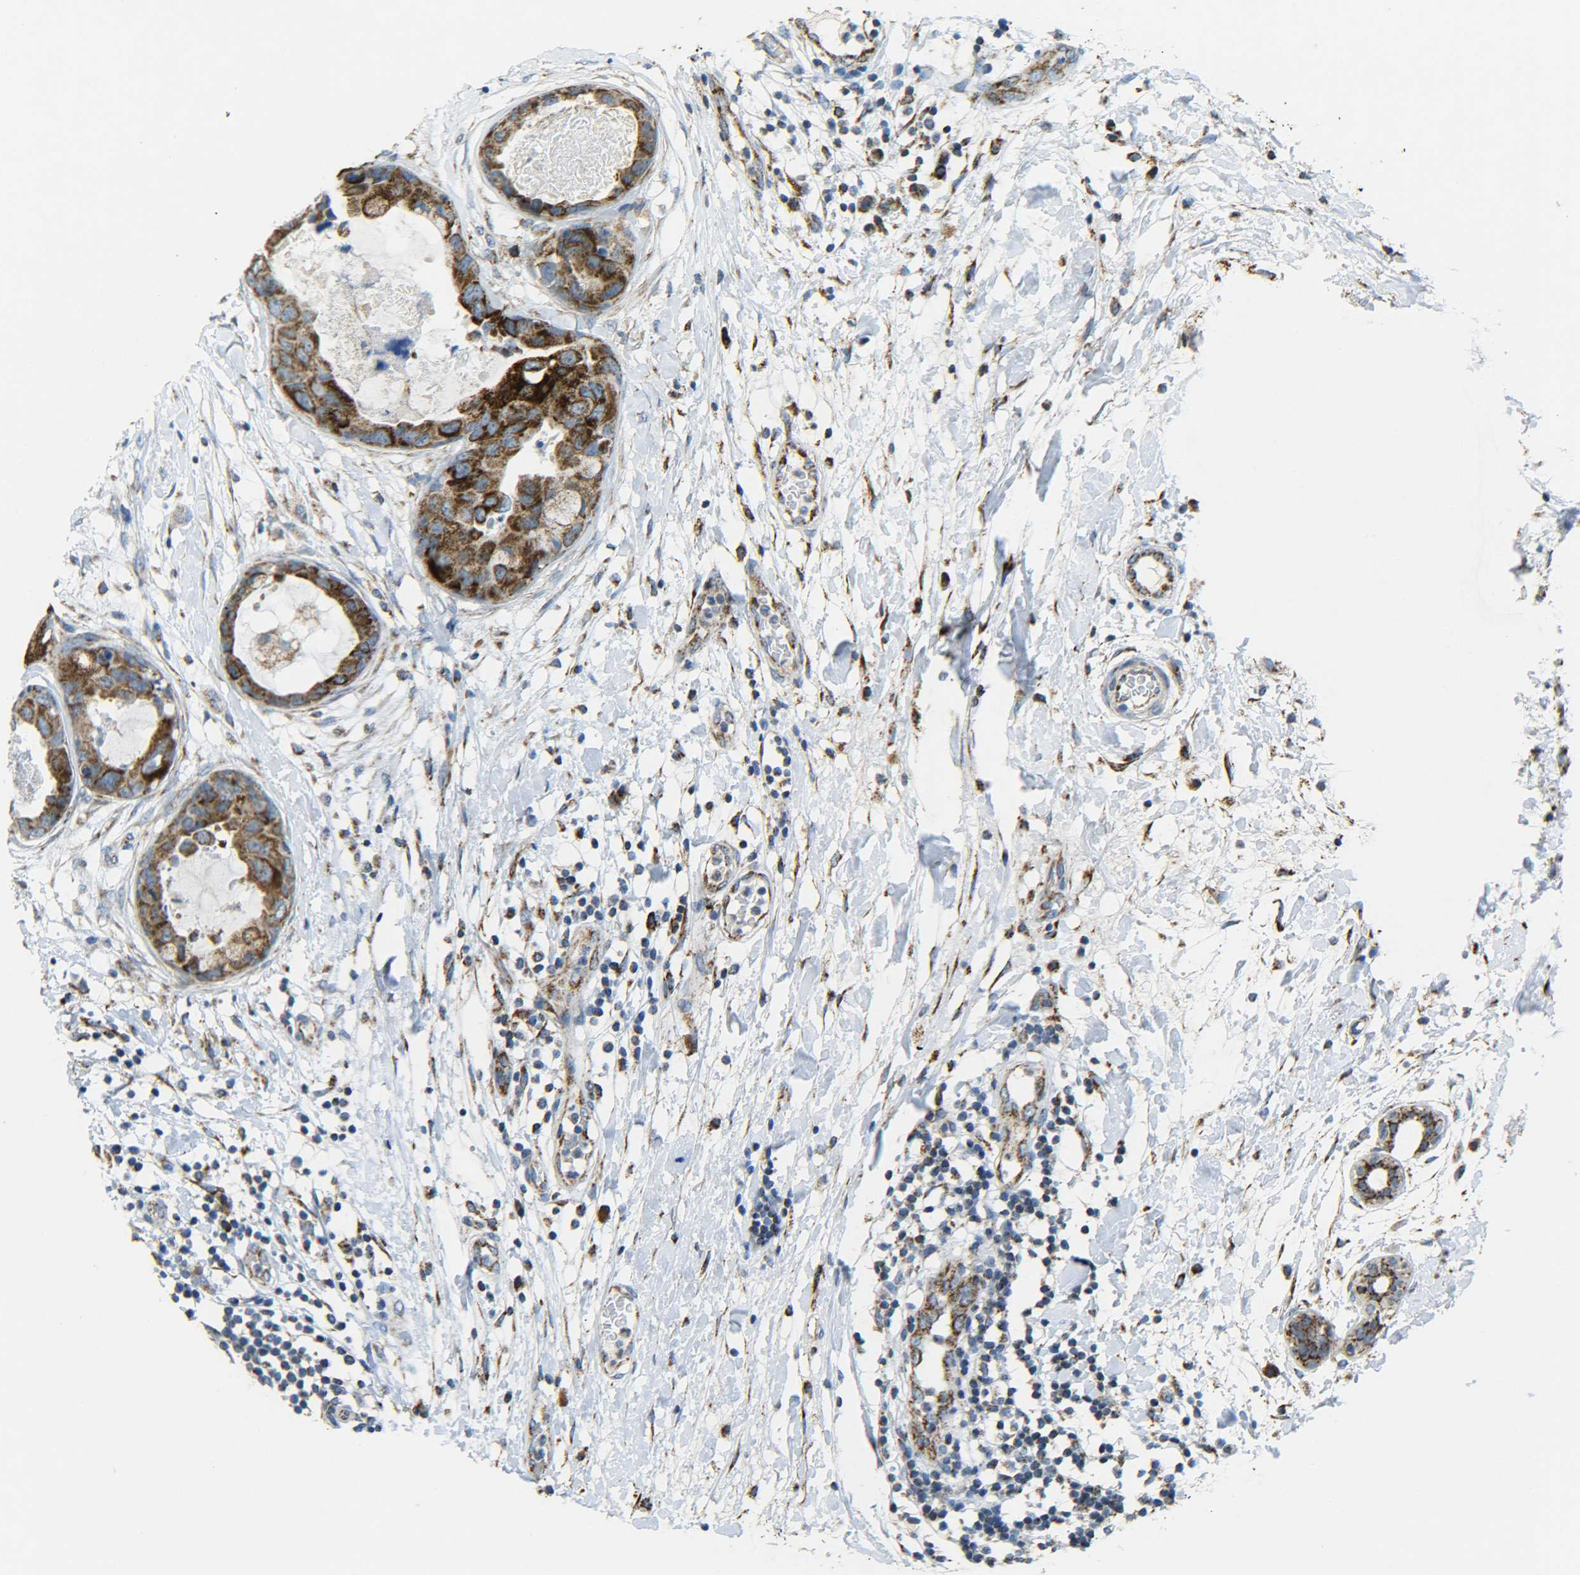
{"staining": {"intensity": "strong", "quantity": ">75%", "location": "cytoplasmic/membranous"}, "tissue": "breast cancer", "cell_type": "Tumor cells", "image_type": "cancer", "snomed": [{"axis": "morphology", "description": "Duct carcinoma"}, {"axis": "topography", "description": "Breast"}], "caption": "About >75% of tumor cells in human breast cancer exhibit strong cytoplasmic/membranous protein staining as visualized by brown immunohistochemical staining.", "gene": "CYB5R1", "patient": {"sex": "female", "age": 40}}